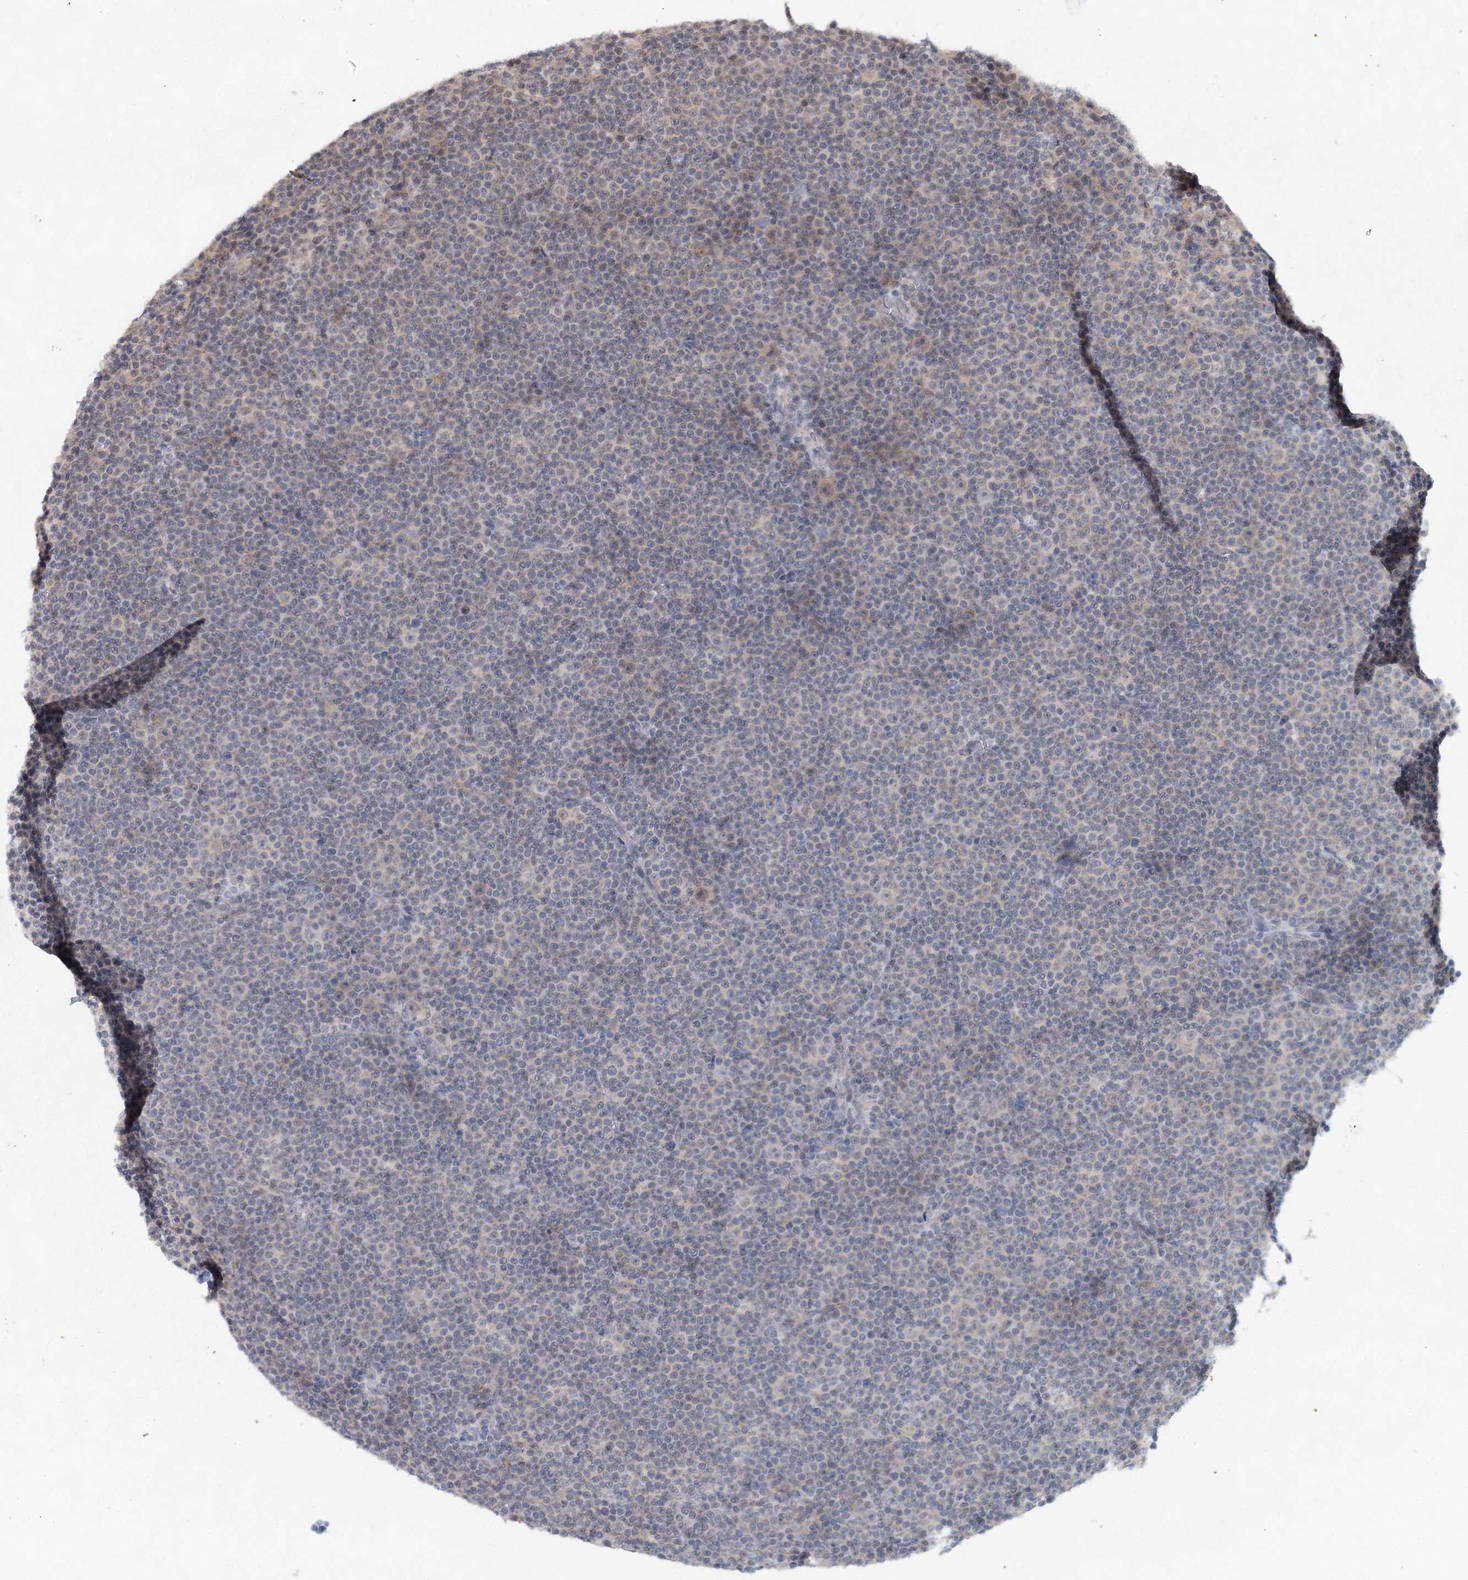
{"staining": {"intensity": "negative", "quantity": "none", "location": "none"}, "tissue": "lymphoma", "cell_type": "Tumor cells", "image_type": "cancer", "snomed": [{"axis": "morphology", "description": "Malignant lymphoma, non-Hodgkin's type, Low grade"}, {"axis": "topography", "description": "Lymph node"}], "caption": "This is a histopathology image of IHC staining of low-grade malignant lymphoma, non-Hodgkin's type, which shows no expression in tumor cells. (Stains: DAB (3,3'-diaminobenzidine) immunohistochemistry with hematoxylin counter stain, Microscopy: brightfield microscopy at high magnification).", "gene": "BLTP1", "patient": {"sex": "female", "age": 67}}